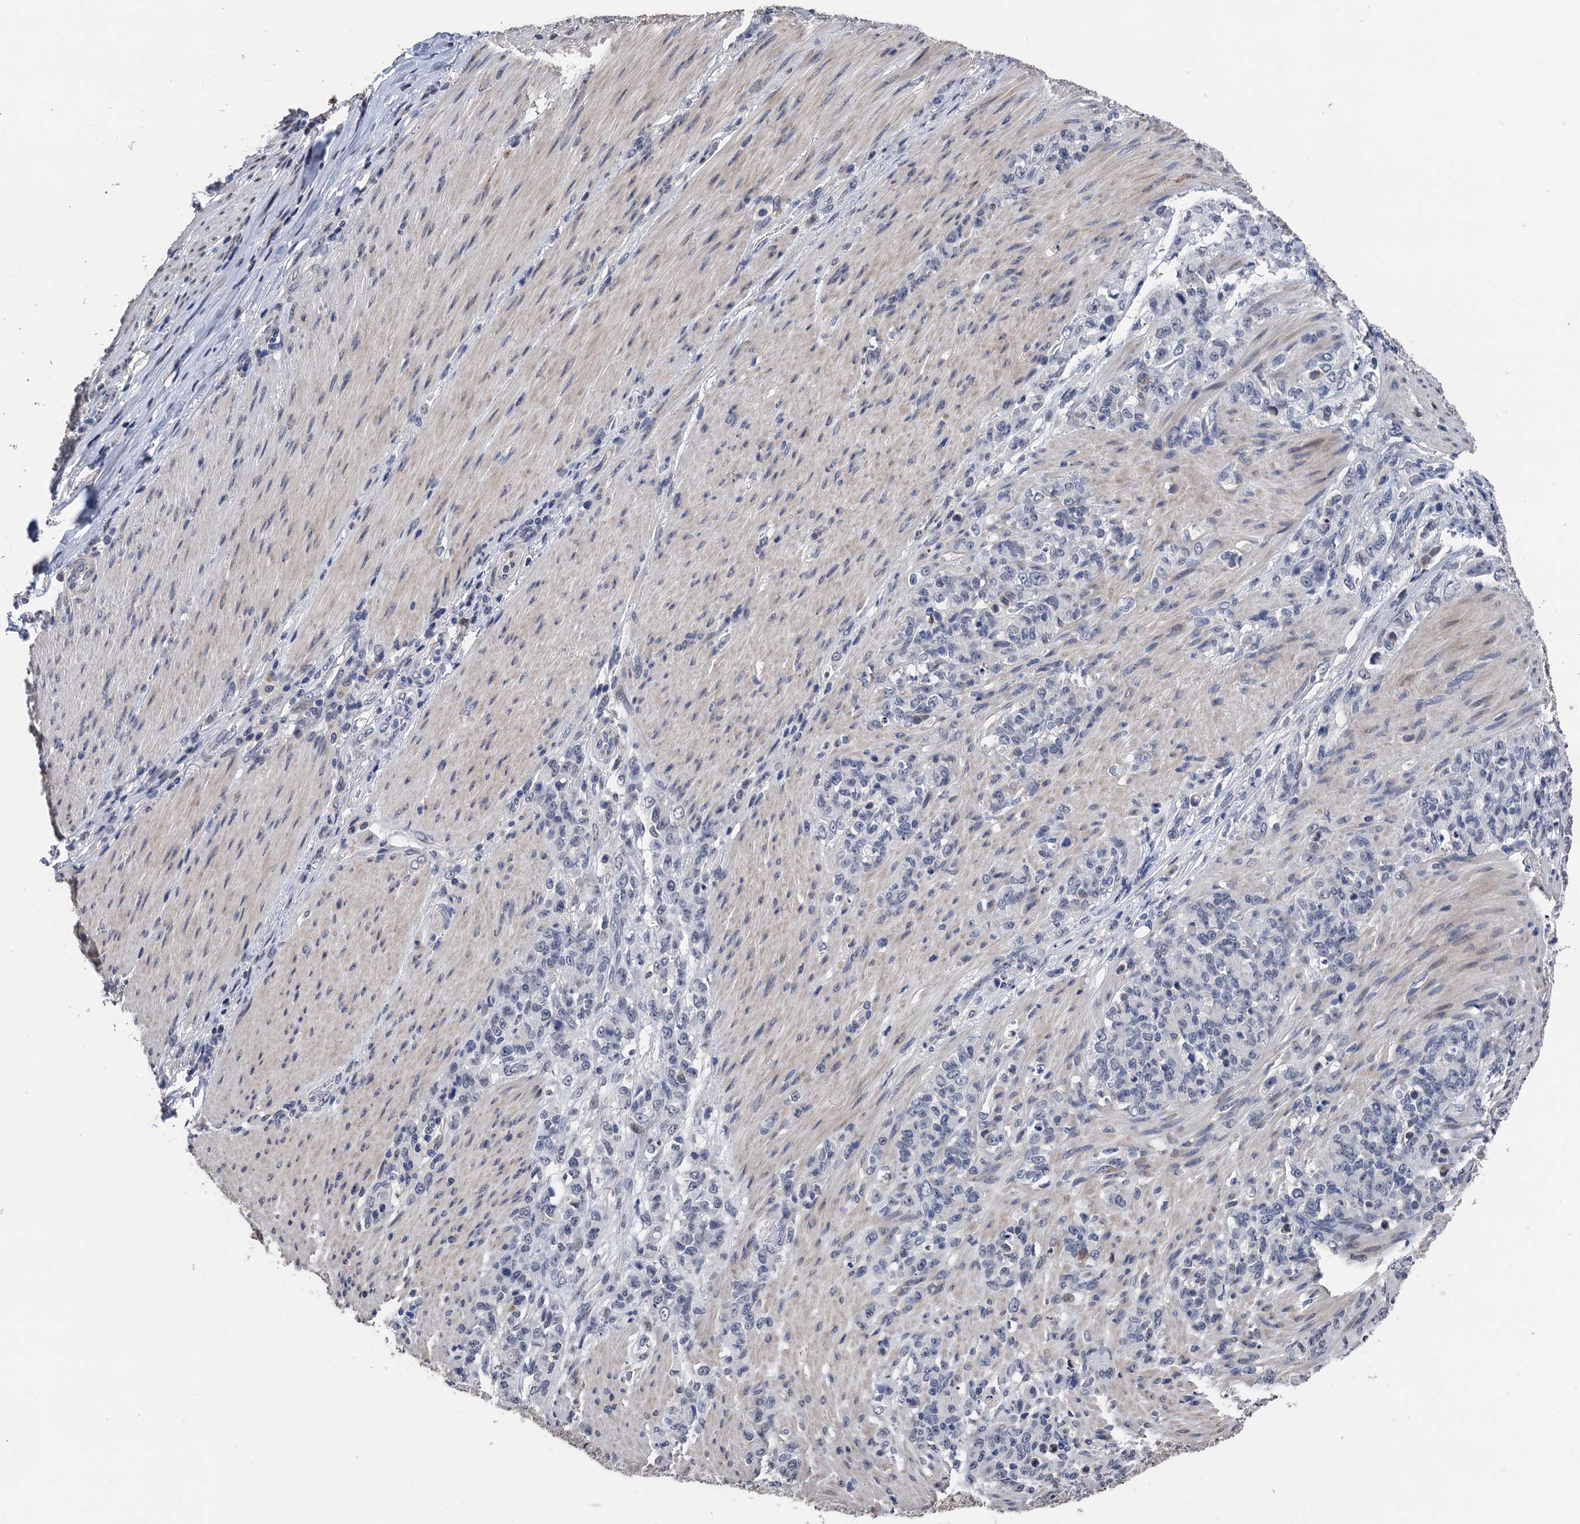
{"staining": {"intensity": "negative", "quantity": "none", "location": "none"}, "tissue": "stomach cancer", "cell_type": "Tumor cells", "image_type": "cancer", "snomed": [{"axis": "morphology", "description": "Adenocarcinoma, NOS"}, {"axis": "topography", "description": "Stomach"}], "caption": "A photomicrograph of stomach cancer stained for a protein shows no brown staining in tumor cells.", "gene": "ART5", "patient": {"sex": "female", "age": 79}}